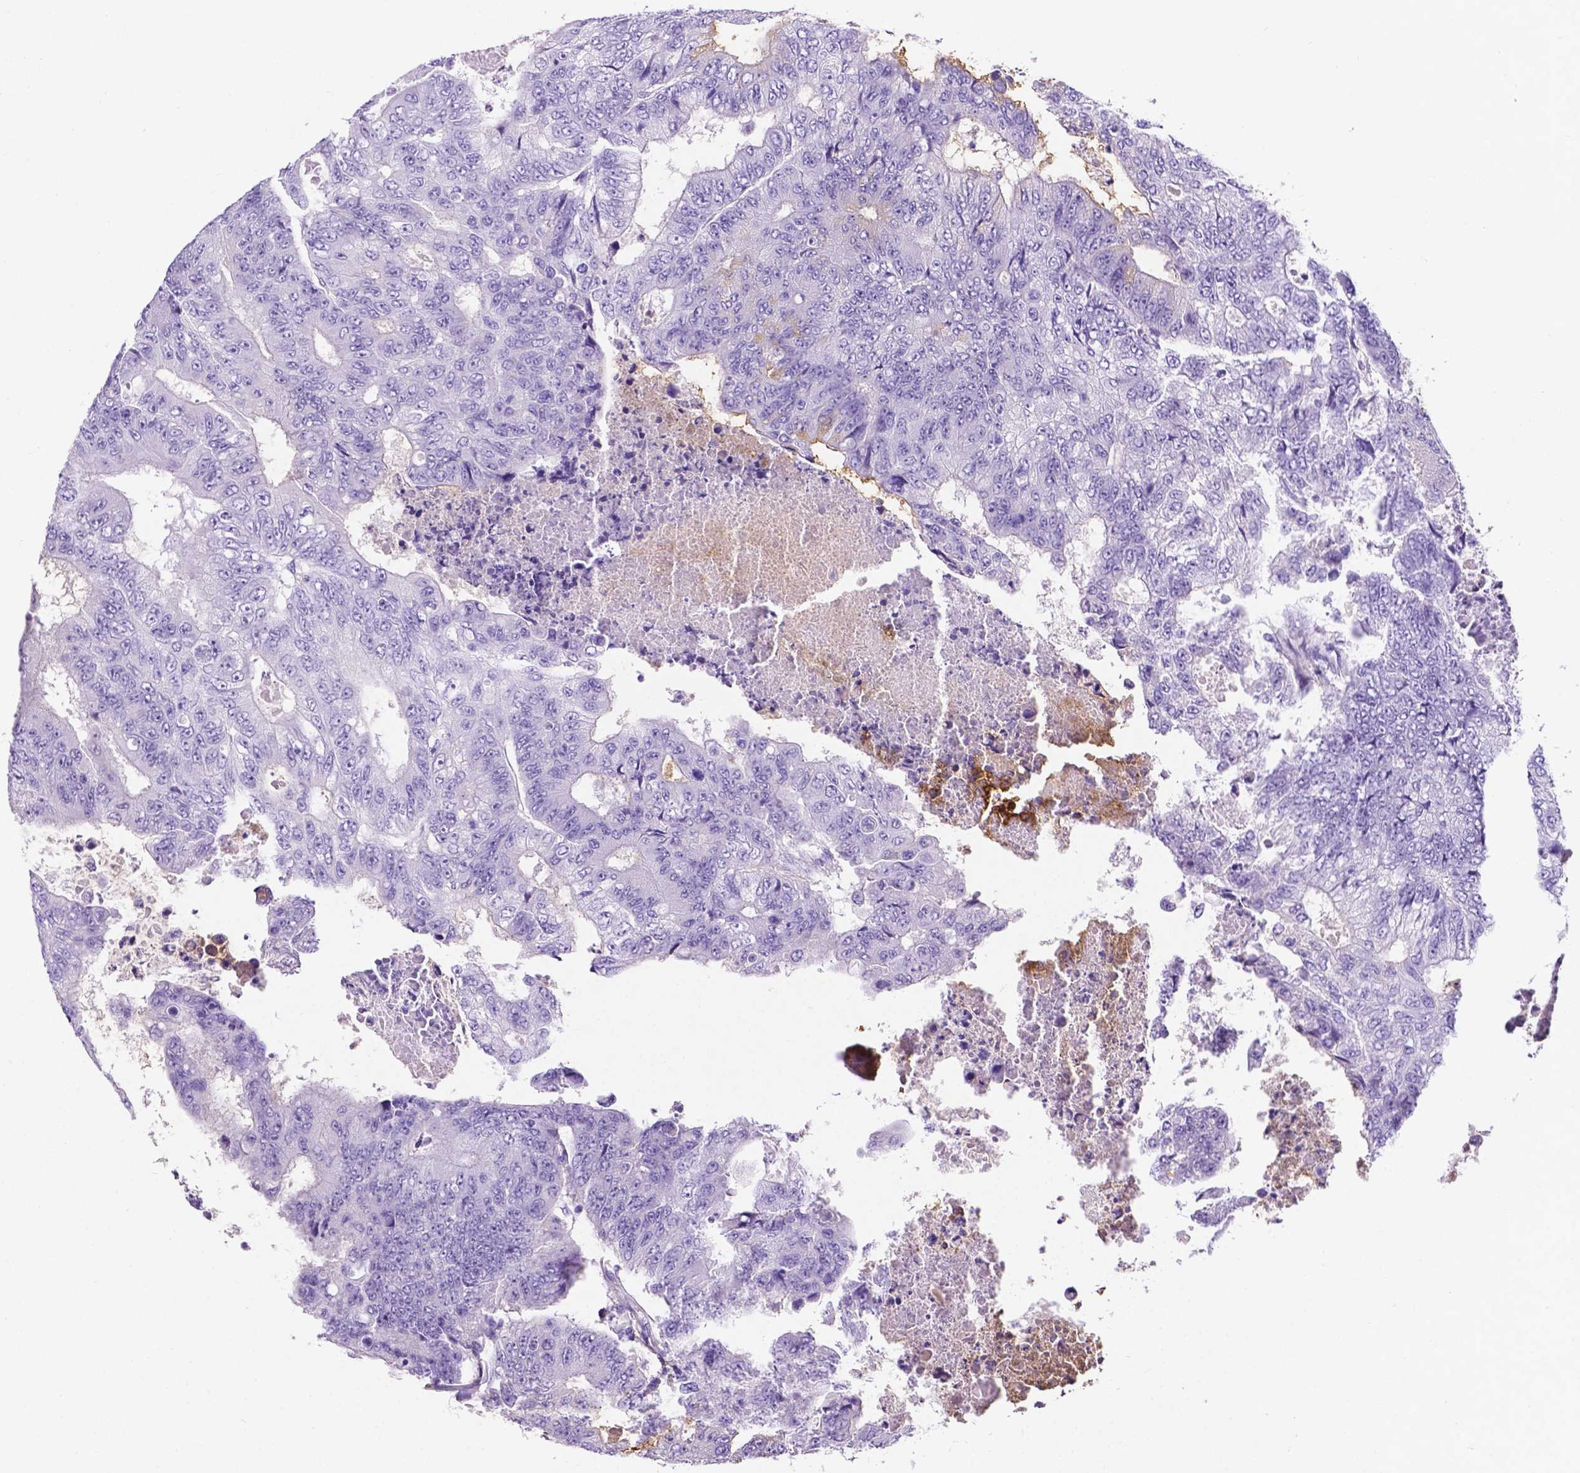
{"staining": {"intensity": "negative", "quantity": "none", "location": "none"}, "tissue": "colorectal cancer", "cell_type": "Tumor cells", "image_type": "cancer", "snomed": [{"axis": "morphology", "description": "Adenocarcinoma, NOS"}, {"axis": "topography", "description": "Colon"}], "caption": "A high-resolution histopathology image shows IHC staining of colorectal cancer, which reveals no significant staining in tumor cells. (DAB IHC with hematoxylin counter stain).", "gene": "APOE", "patient": {"sex": "female", "age": 48}}